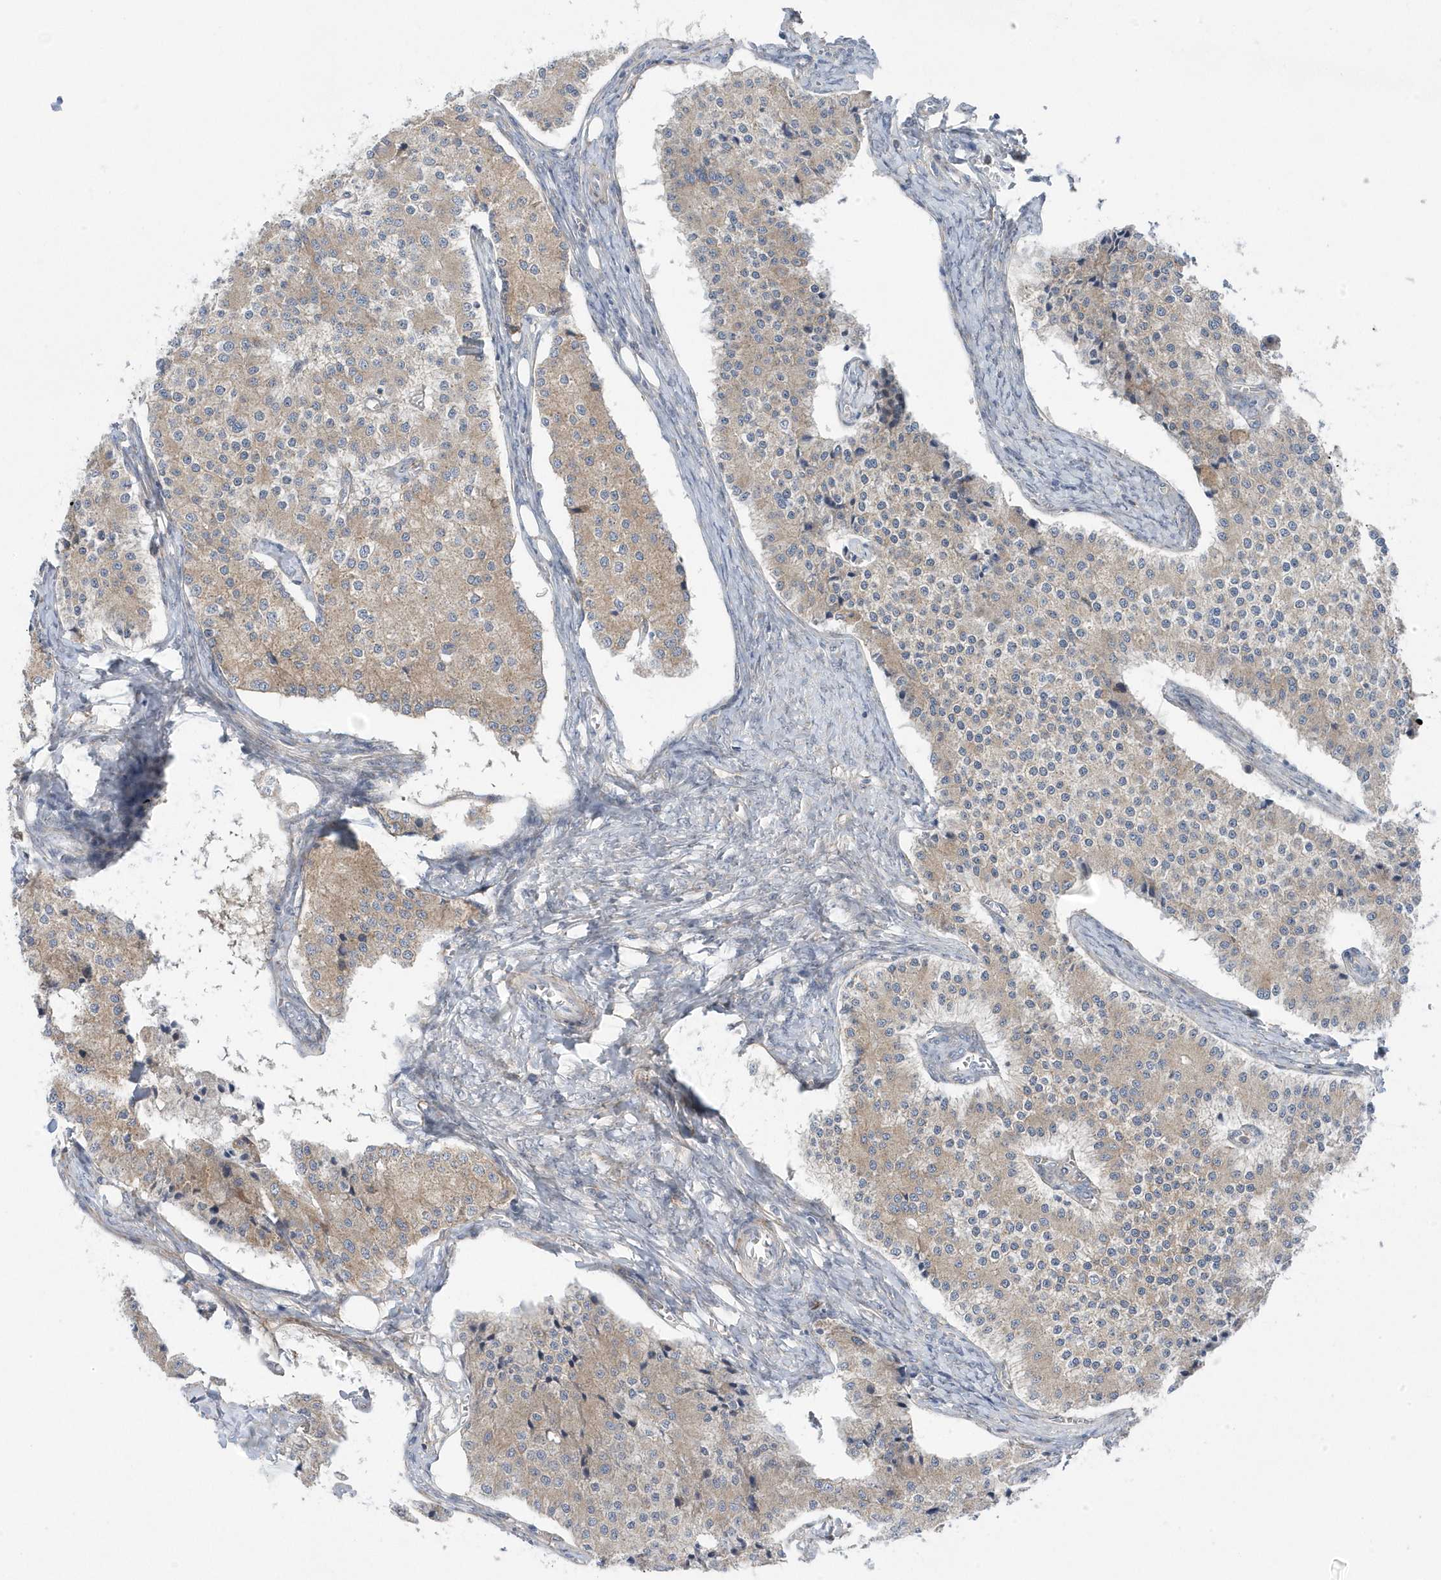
{"staining": {"intensity": "weak", "quantity": ">75%", "location": "cytoplasmic/membranous"}, "tissue": "carcinoid", "cell_type": "Tumor cells", "image_type": "cancer", "snomed": [{"axis": "morphology", "description": "Carcinoid, malignant, NOS"}, {"axis": "topography", "description": "Colon"}], "caption": "The photomicrograph exhibits staining of malignant carcinoid, revealing weak cytoplasmic/membranous protein positivity (brown color) within tumor cells.", "gene": "ANAPC1", "patient": {"sex": "female", "age": 52}}